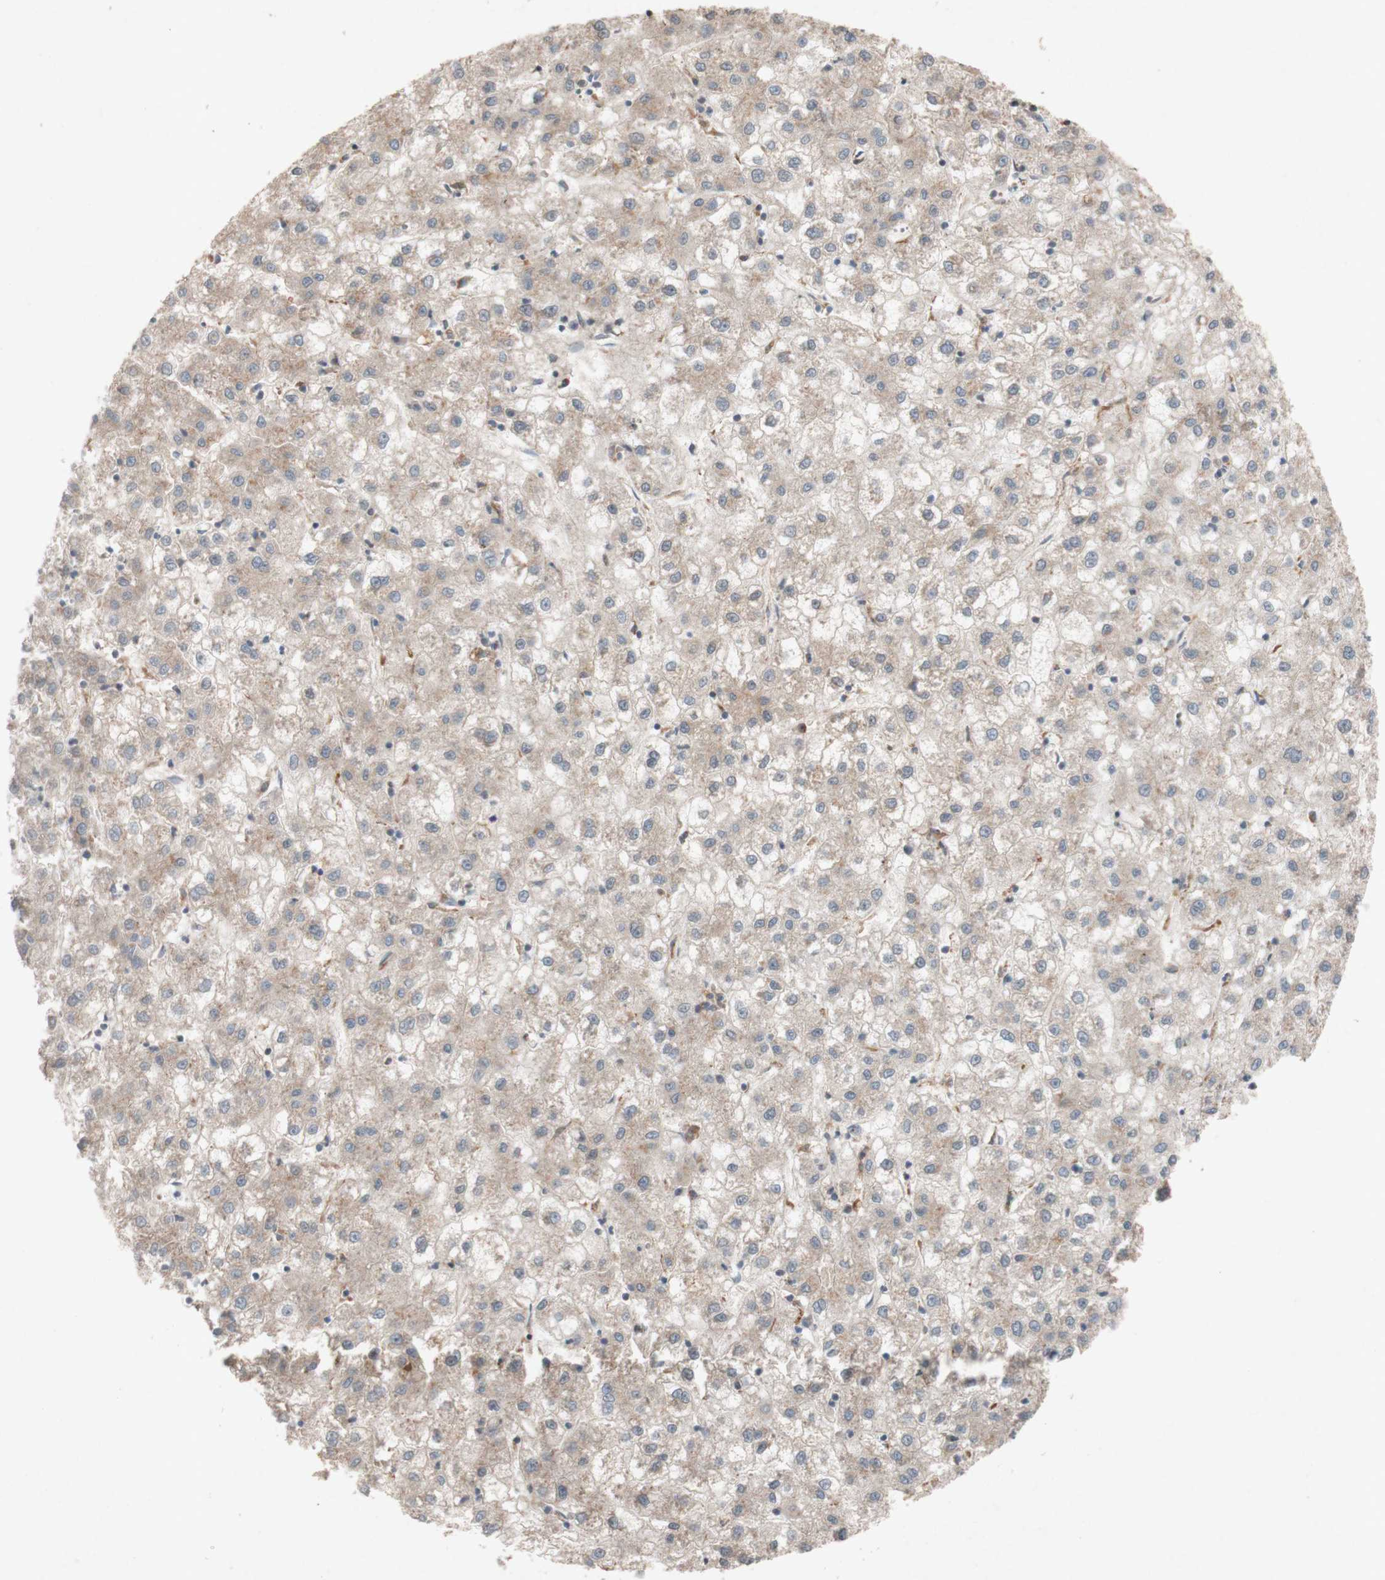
{"staining": {"intensity": "weak", "quantity": "25%-75%", "location": "cytoplasmic/membranous"}, "tissue": "liver cancer", "cell_type": "Tumor cells", "image_type": "cancer", "snomed": [{"axis": "morphology", "description": "Carcinoma, Hepatocellular, NOS"}, {"axis": "topography", "description": "Liver"}], "caption": "A micrograph of liver cancer (hepatocellular carcinoma) stained for a protein shows weak cytoplasmic/membranous brown staining in tumor cells. Nuclei are stained in blue.", "gene": "ATP6V1F", "patient": {"sex": "male", "age": 72}}